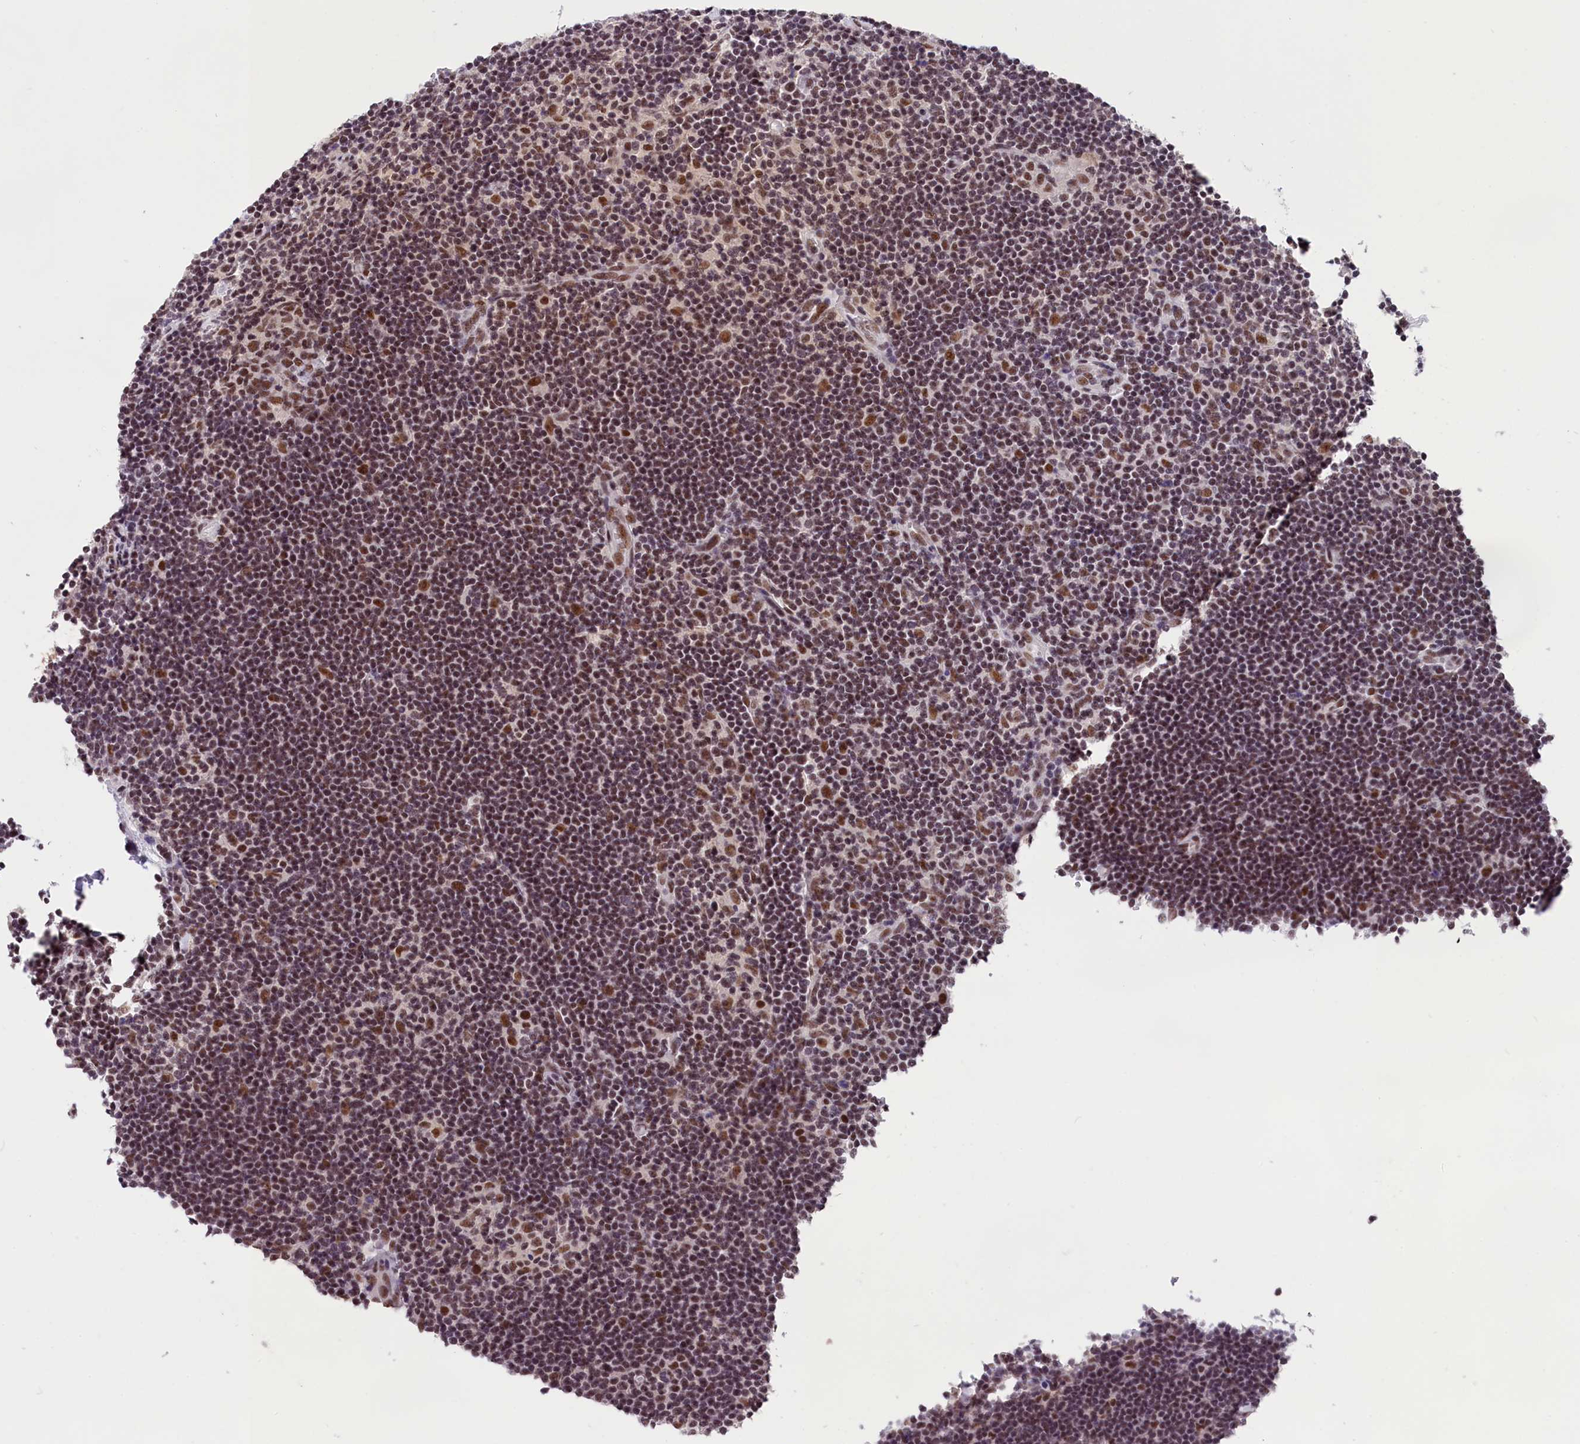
{"staining": {"intensity": "moderate", "quantity": ">75%", "location": "nuclear"}, "tissue": "lymphoma", "cell_type": "Tumor cells", "image_type": "cancer", "snomed": [{"axis": "morphology", "description": "Hodgkin's disease, NOS"}, {"axis": "topography", "description": "Lymph node"}], "caption": "High-power microscopy captured an immunohistochemistry (IHC) photomicrograph of lymphoma, revealing moderate nuclear positivity in about >75% of tumor cells.", "gene": "ZC3H4", "patient": {"sex": "female", "age": 57}}